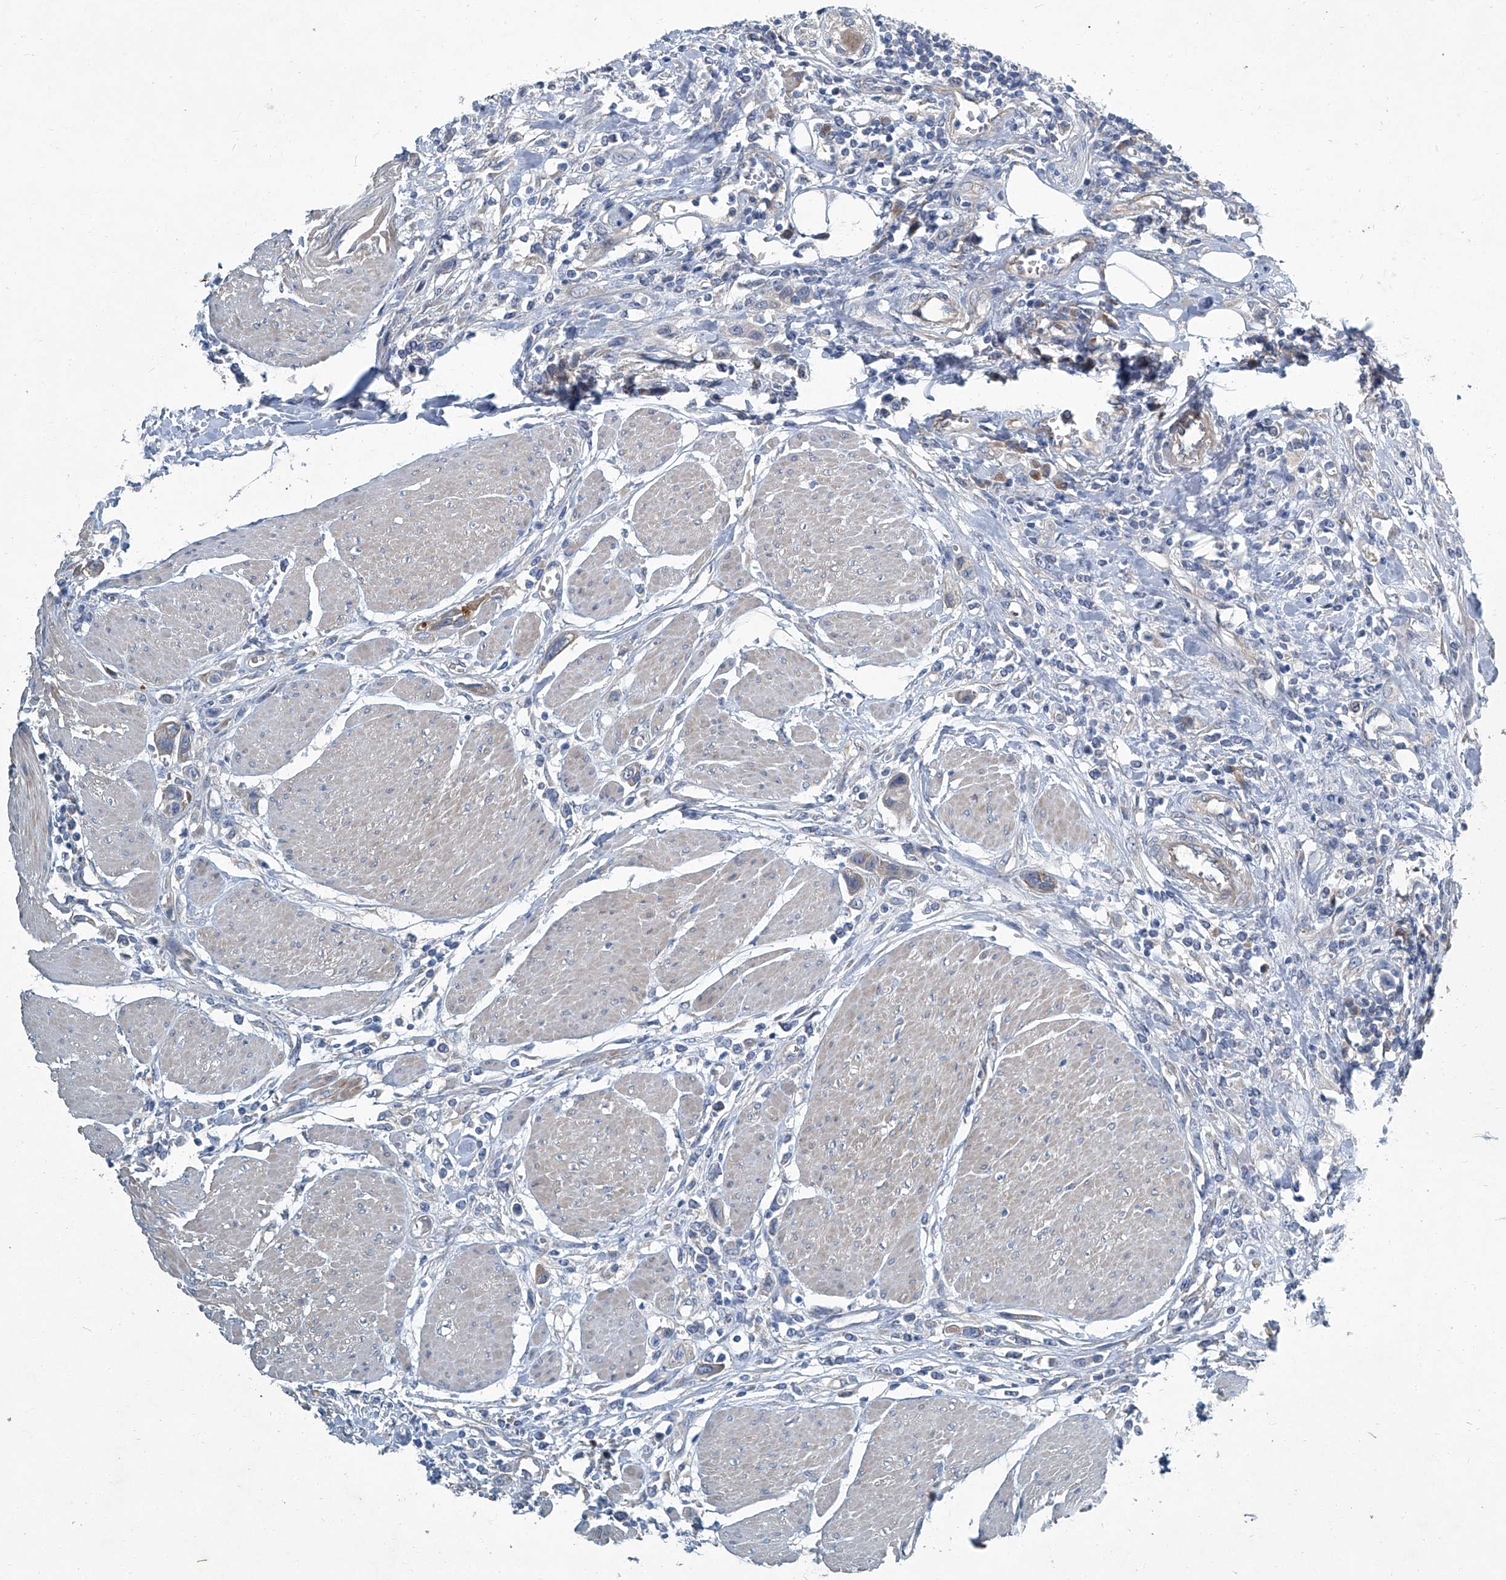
{"staining": {"intensity": "weak", "quantity": "<25%", "location": "cytoplasmic/membranous"}, "tissue": "urothelial cancer", "cell_type": "Tumor cells", "image_type": "cancer", "snomed": [{"axis": "morphology", "description": "Urothelial carcinoma, High grade"}, {"axis": "topography", "description": "Urinary bladder"}], "caption": "IHC of urothelial cancer shows no expression in tumor cells.", "gene": "SLC26A11", "patient": {"sex": "male", "age": 50}}